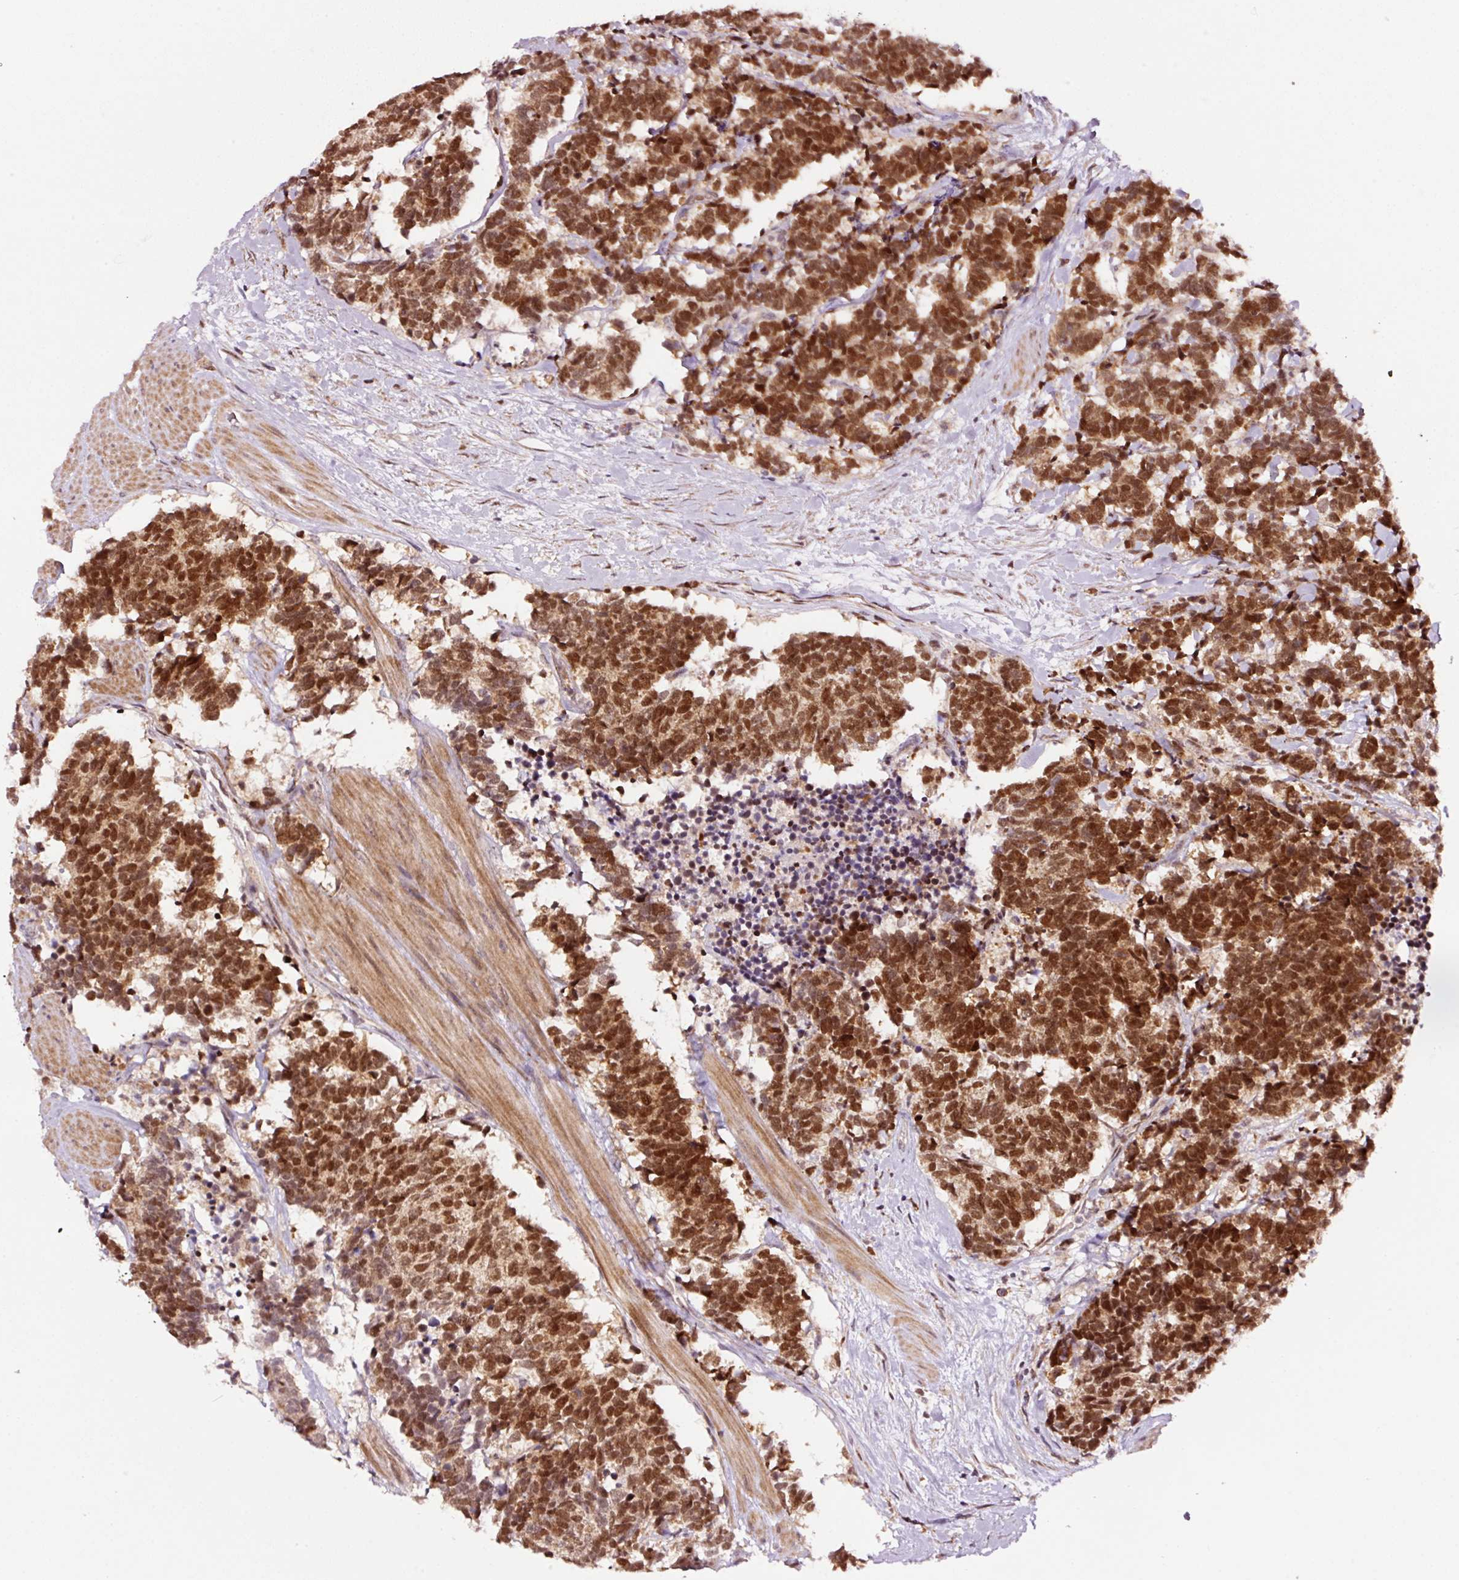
{"staining": {"intensity": "strong", "quantity": ">75%", "location": "nuclear"}, "tissue": "carcinoid", "cell_type": "Tumor cells", "image_type": "cancer", "snomed": [{"axis": "morphology", "description": "Carcinoma, NOS"}, {"axis": "morphology", "description": "Carcinoid, malignant, NOS"}, {"axis": "topography", "description": "Prostate"}], "caption": "High-power microscopy captured an IHC micrograph of carcinoid, revealing strong nuclear staining in about >75% of tumor cells.", "gene": "RFC4", "patient": {"sex": "male", "age": 57}}